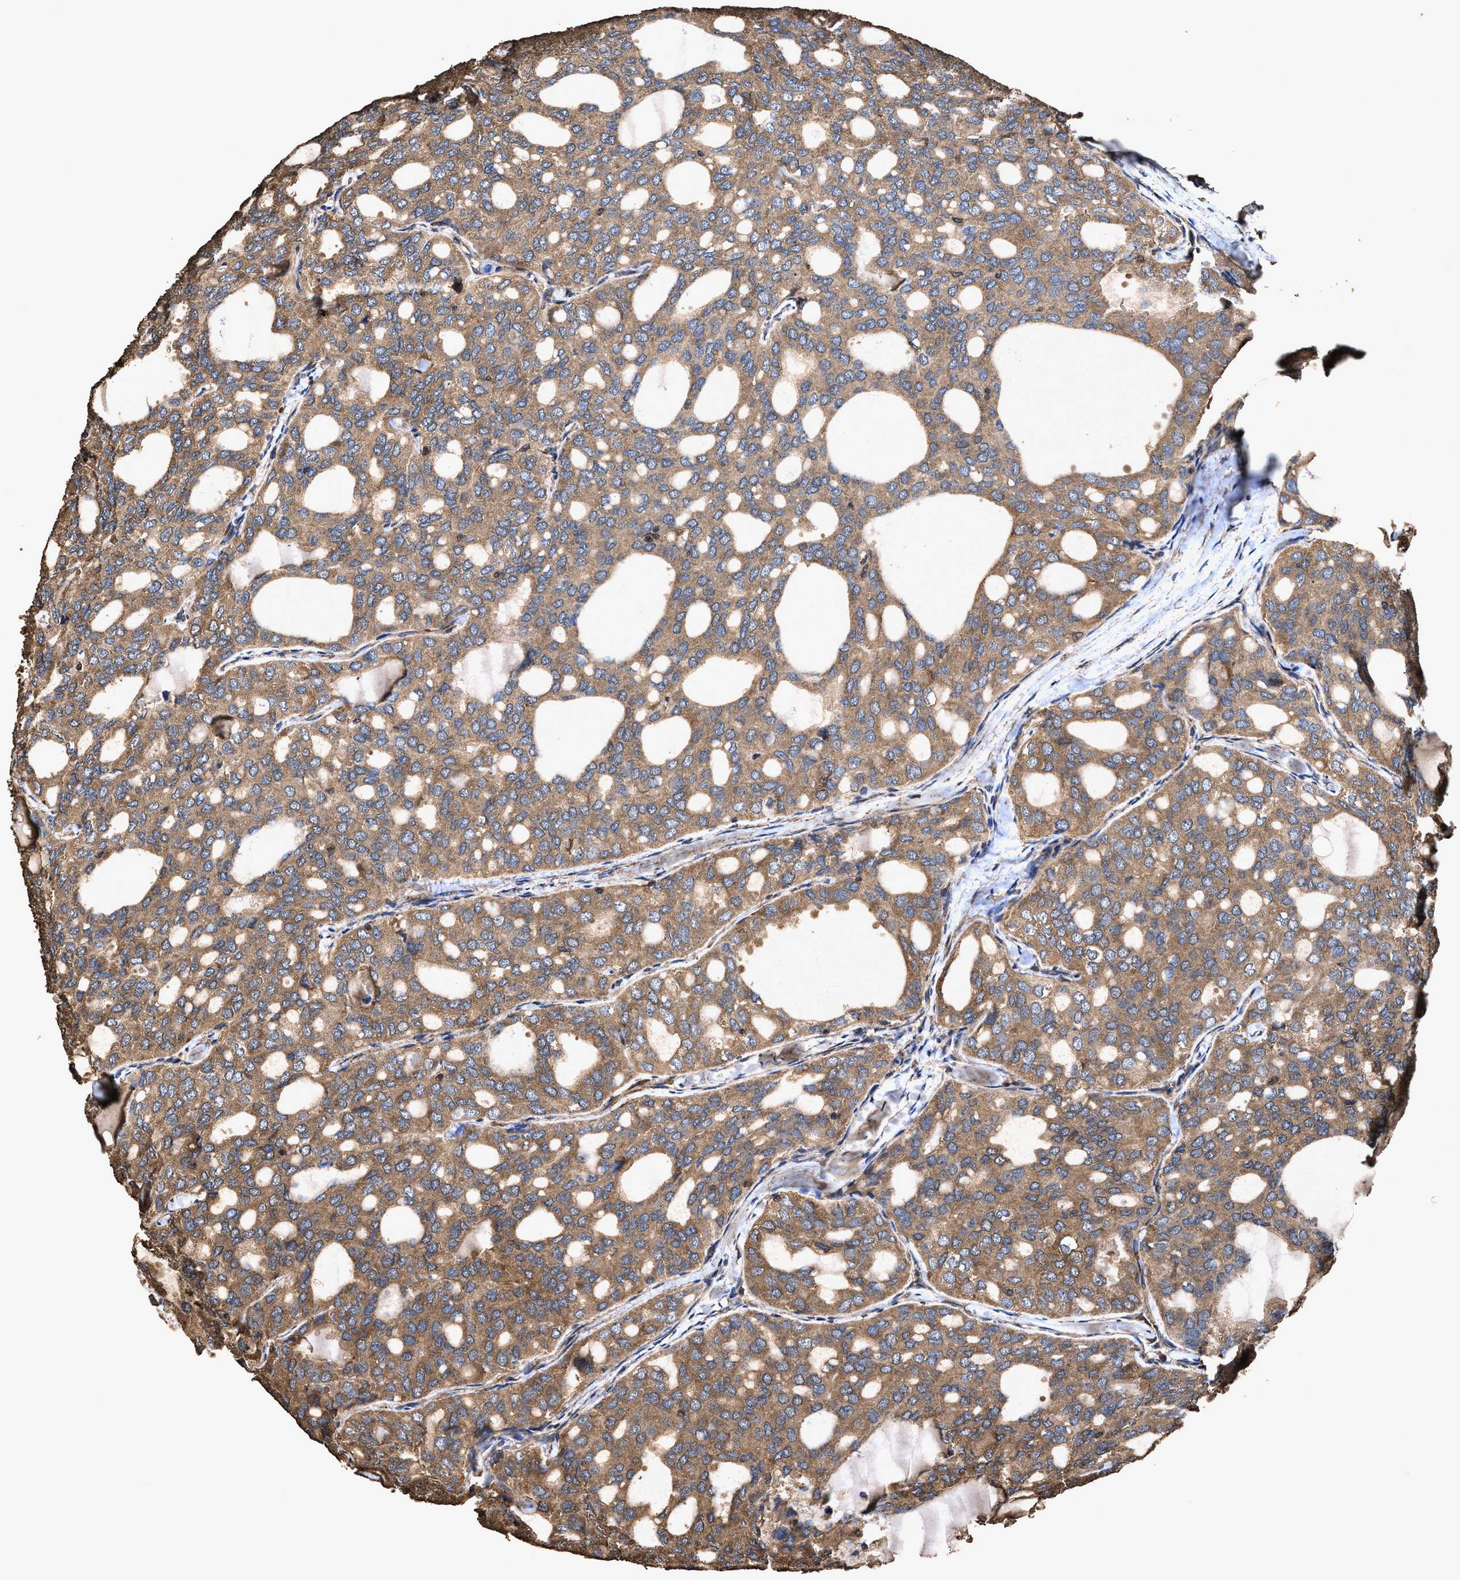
{"staining": {"intensity": "moderate", "quantity": ">75%", "location": "cytoplasmic/membranous"}, "tissue": "thyroid cancer", "cell_type": "Tumor cells", "image_type": "cancer", "snomed": [{"axis": "morphology", "description": "Follicular adenoma carcinoma, NOS"}, {"axis": "topography", "description": "Thyroid gland"}], "caption": "Thyroid cancer (follicular adenoma carcinoma) was stained to show a protein in brown. There is medium levels of moderate cytoplasmic/membranous expression in approximately >75% of tumor cells. The protein is shown in brown color, while the nuclei are stained blue.", "gene": "ZMYND19", "patient": {"sex": "male", "age": 75}}